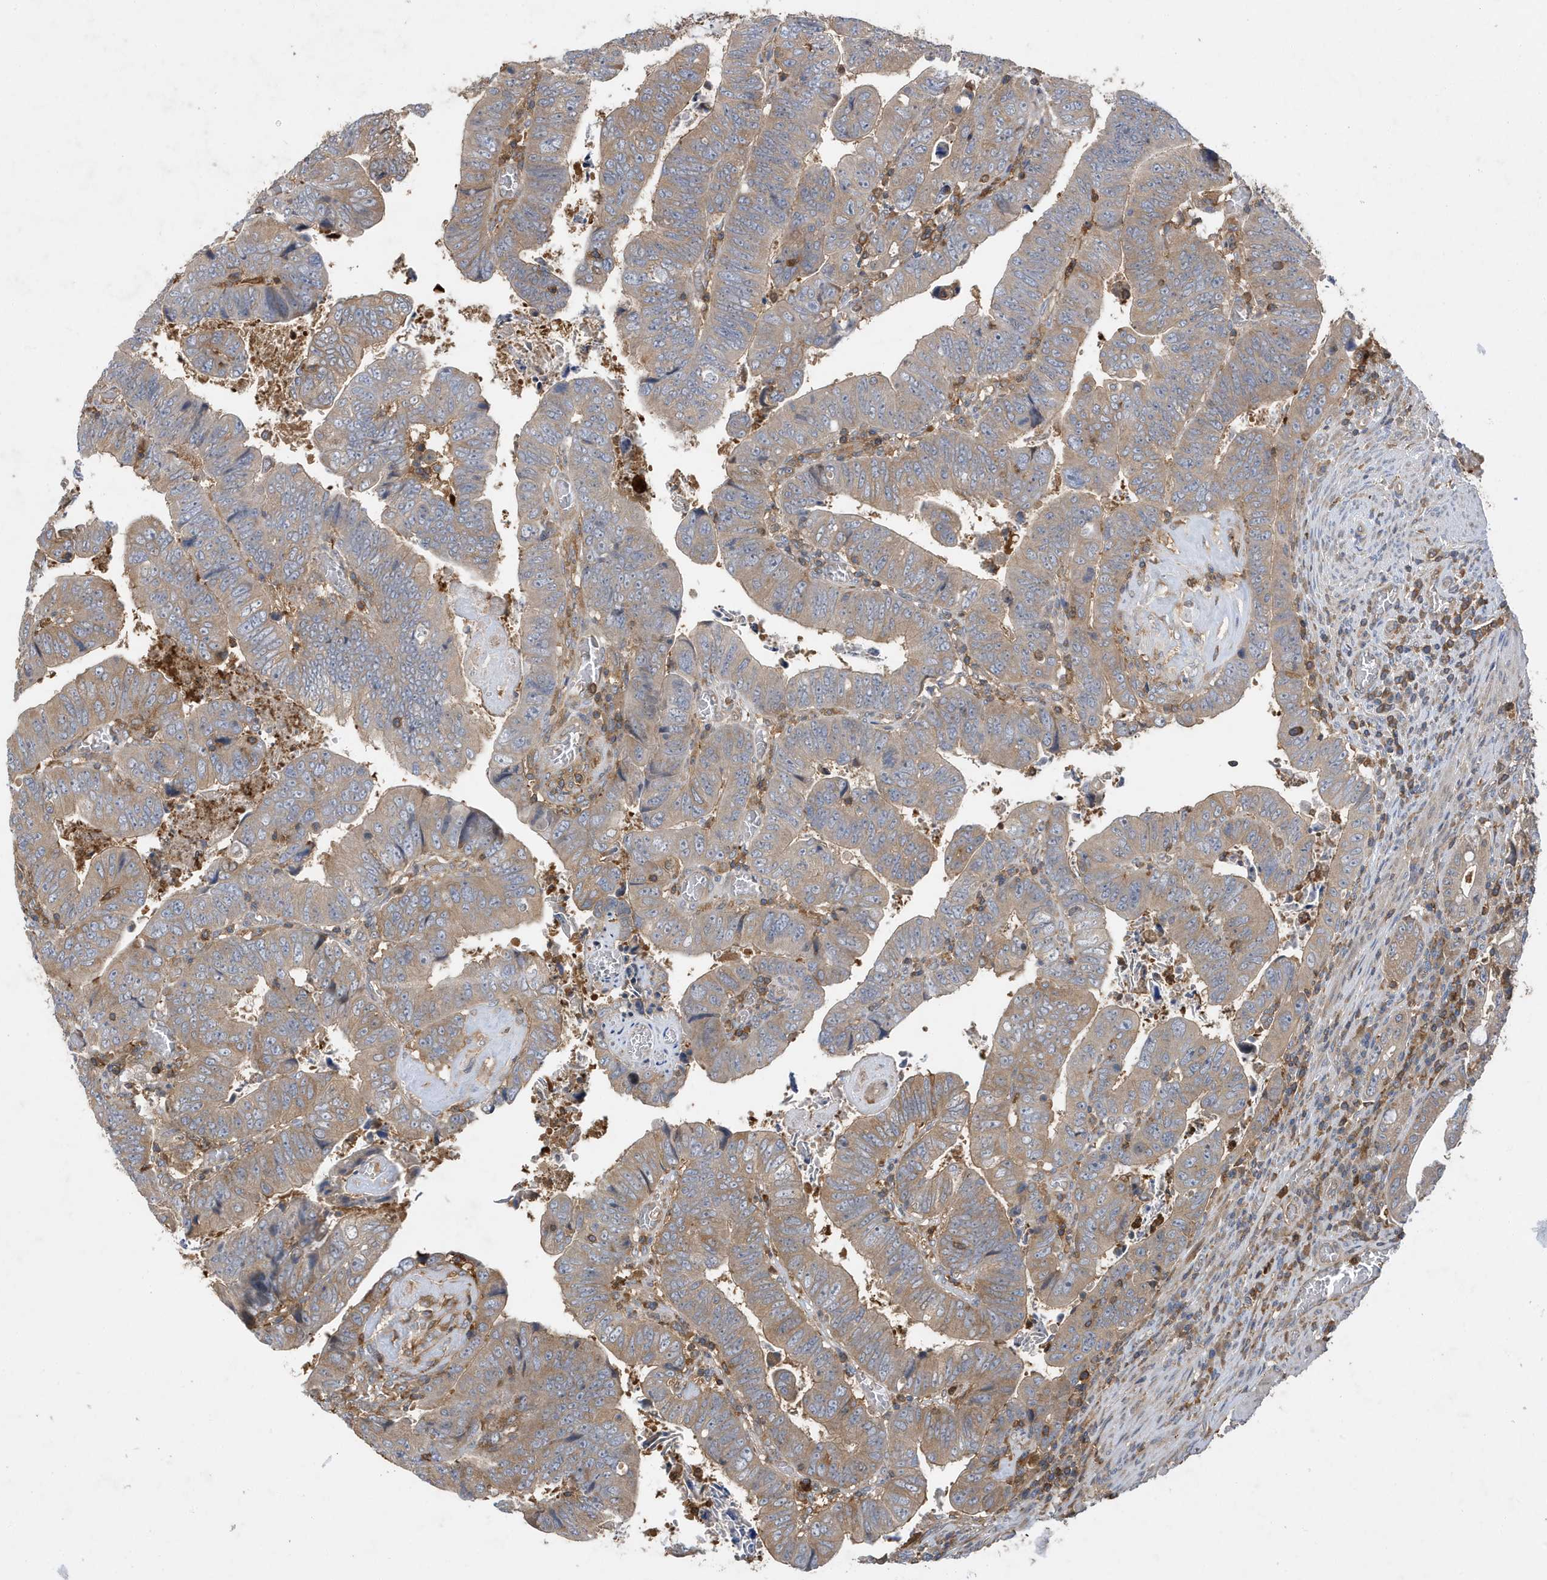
{"staining": {"intensity": "moderate", "quantity": ">75%", "location": "cytoplasmic/membranous"}, "tissue": "colorectal cancer", "cell_type": "Tumor cells", "image_type": "cancer", "snomed": [{"axis": "morphology", "description": "Normal tissue, NOS"}, {"axis": "morphology", "description": "Adenocarcinoma, NOS"}, {"axis": "topography", "description": "Rectum"}], "caption": "Protein expression analysis of human colorectal cancer reveals moderate cytoplasmic/membranous positivity in approximately >75% of tumor cells. (DAB IHC with brightfield microscopy, high magnification).", "gene": "LAPTM4A", "patient": {"sex": "female", "age": 65}}